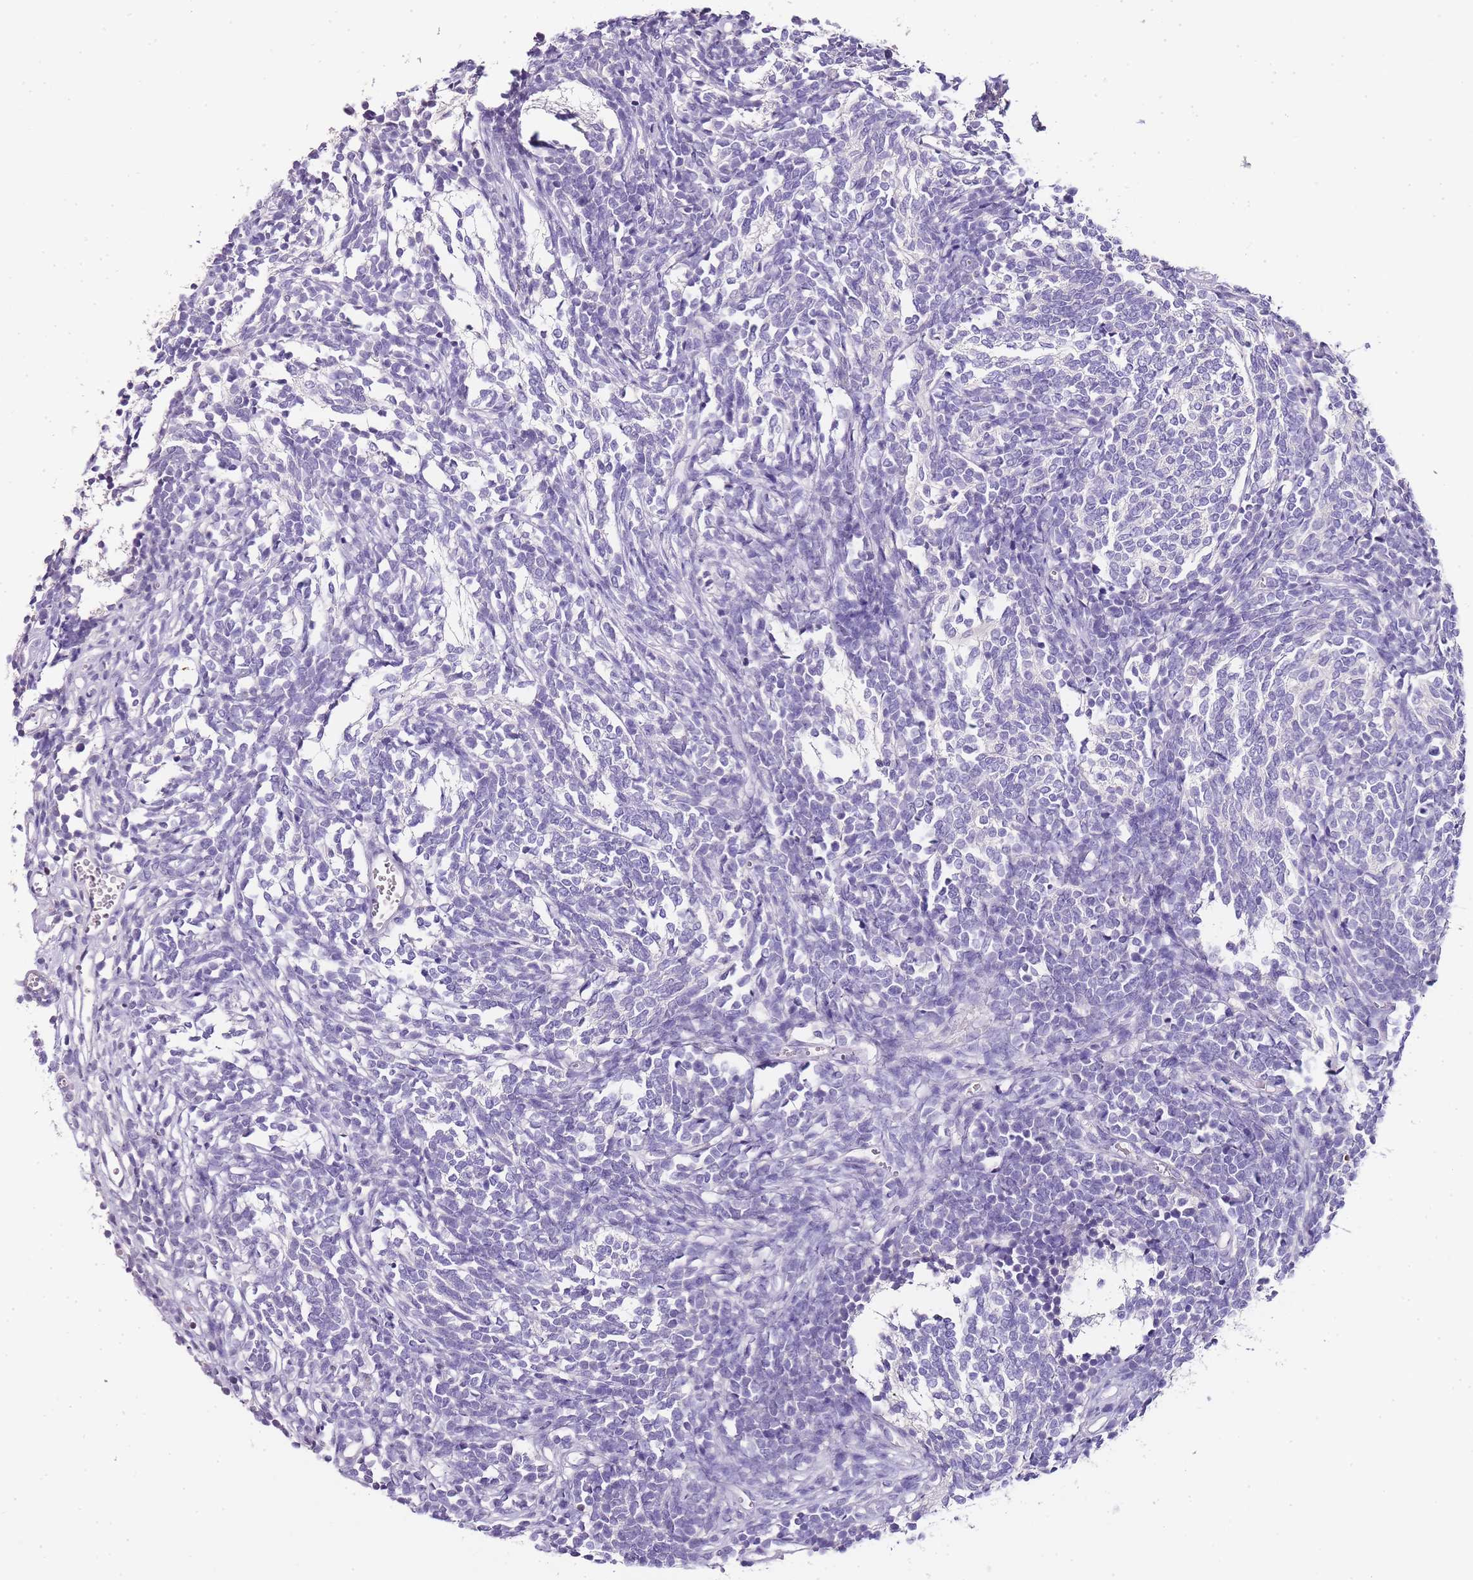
{"staining": {"intensity": "negative", "quantity": "none", "location": "none"}, "tissue": "glioma", "cell_type": "Tumor cells", "image_type": "cancer", "snomed": [{"axis": "morphology", "description": "Glioma, malignant, Low grade"}, {"axis": "topography", "description": "Brain"}], "caption": "Human malignant glioma (low-grade) stained for a protein using immunohistochemistry (IHC) demonstrates no expression in tumor cells.", "gene": "ZBP1", "patient": {"sex": "female", "age": 1}}